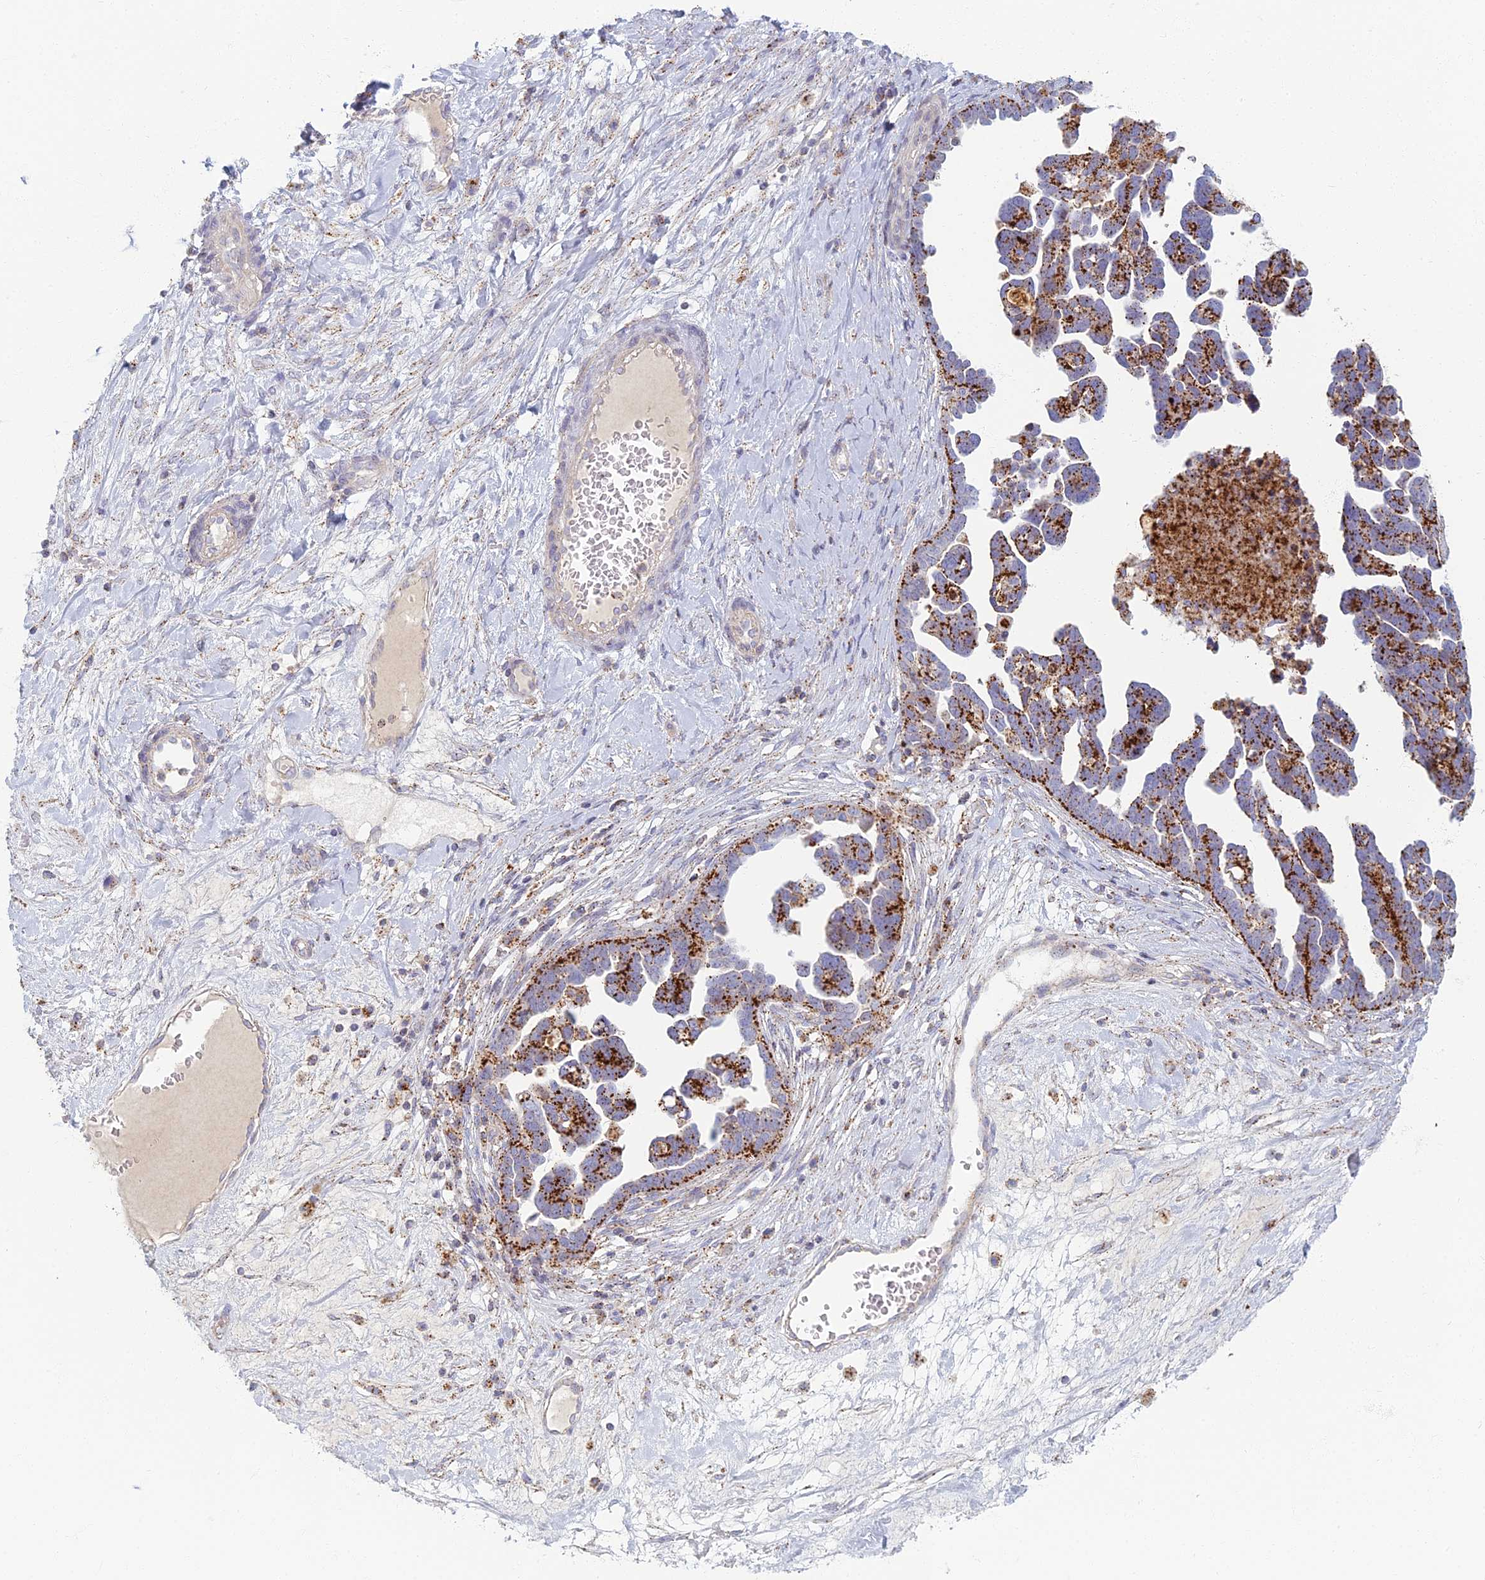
{"staining": {"intensity": "strong", "quantity": ">75%", "location": "cytoplasmic/membranous"}, "tissue": "ovarian cancer", "cell_type": "Tumor cells", "image_type": "cancer", "snomed": [{"axis": "morphology", "description": "Cystadenocarcinoma, serous, NOS"}, {"axis": "topography", "description": "Ovary"}], "caption": "Protein expression by IHC demonstrates strong cytoplasmic/membranous expression in about >75% of tumor cells in serous cystadenocarcinoma (ovarian).", "gene": "CHMP4B", "patient": {"sex": "female", "age": 54}}